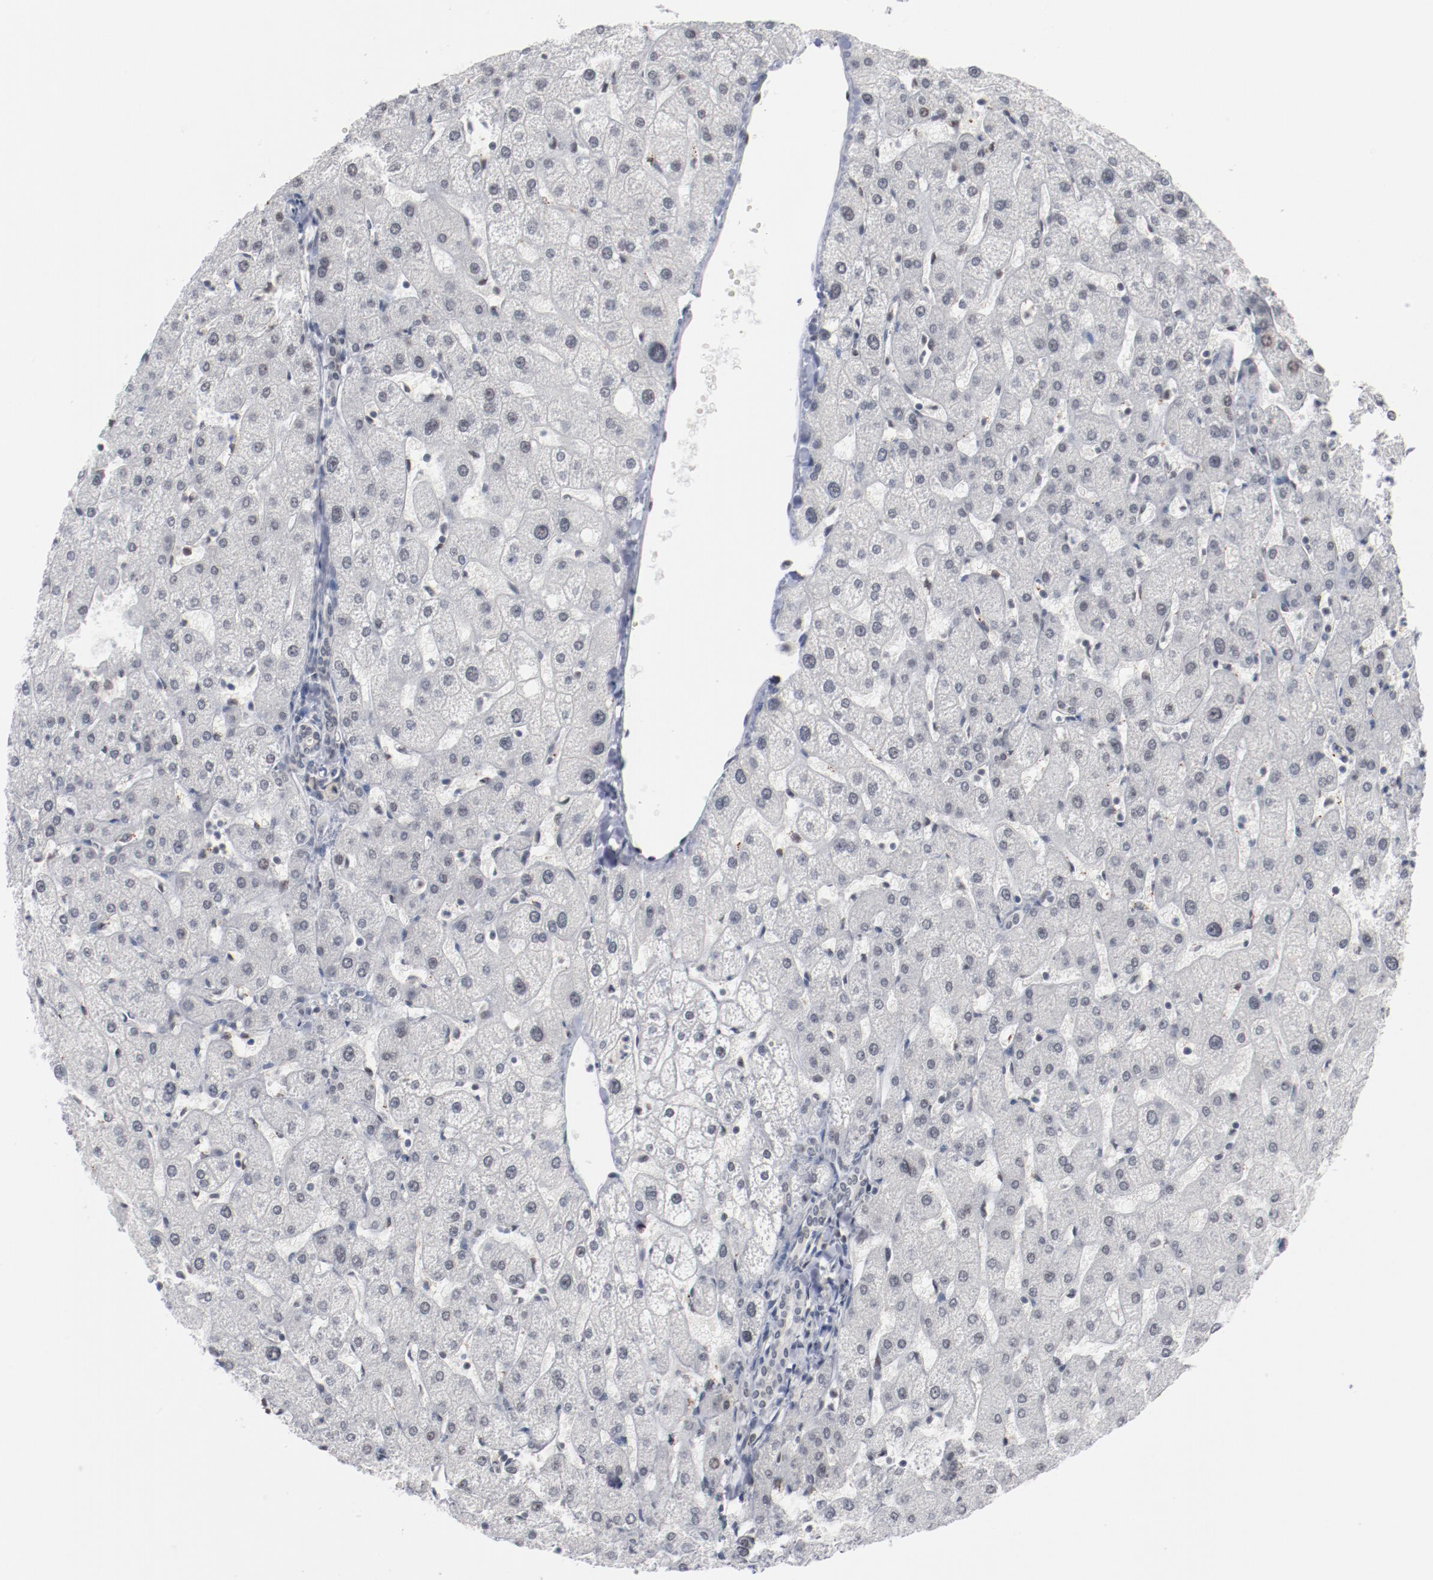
{"staining": {"intensity": "negative", "quantity": "none", "location": "none"}, "tissue": "liver", "cell_type": "Cholangiocytes", "image_type": "normal", "snomed": [{"axis": "morphology", "description": "Normal tissue, NOS"}, {"axis": "topography", "description": "Liver"}], "caption": "Micrograph shows no protein staining in cholangiocytes of normal liver.", "gene": "BUB3", "patient": {"sex": "male", "age": 67}}